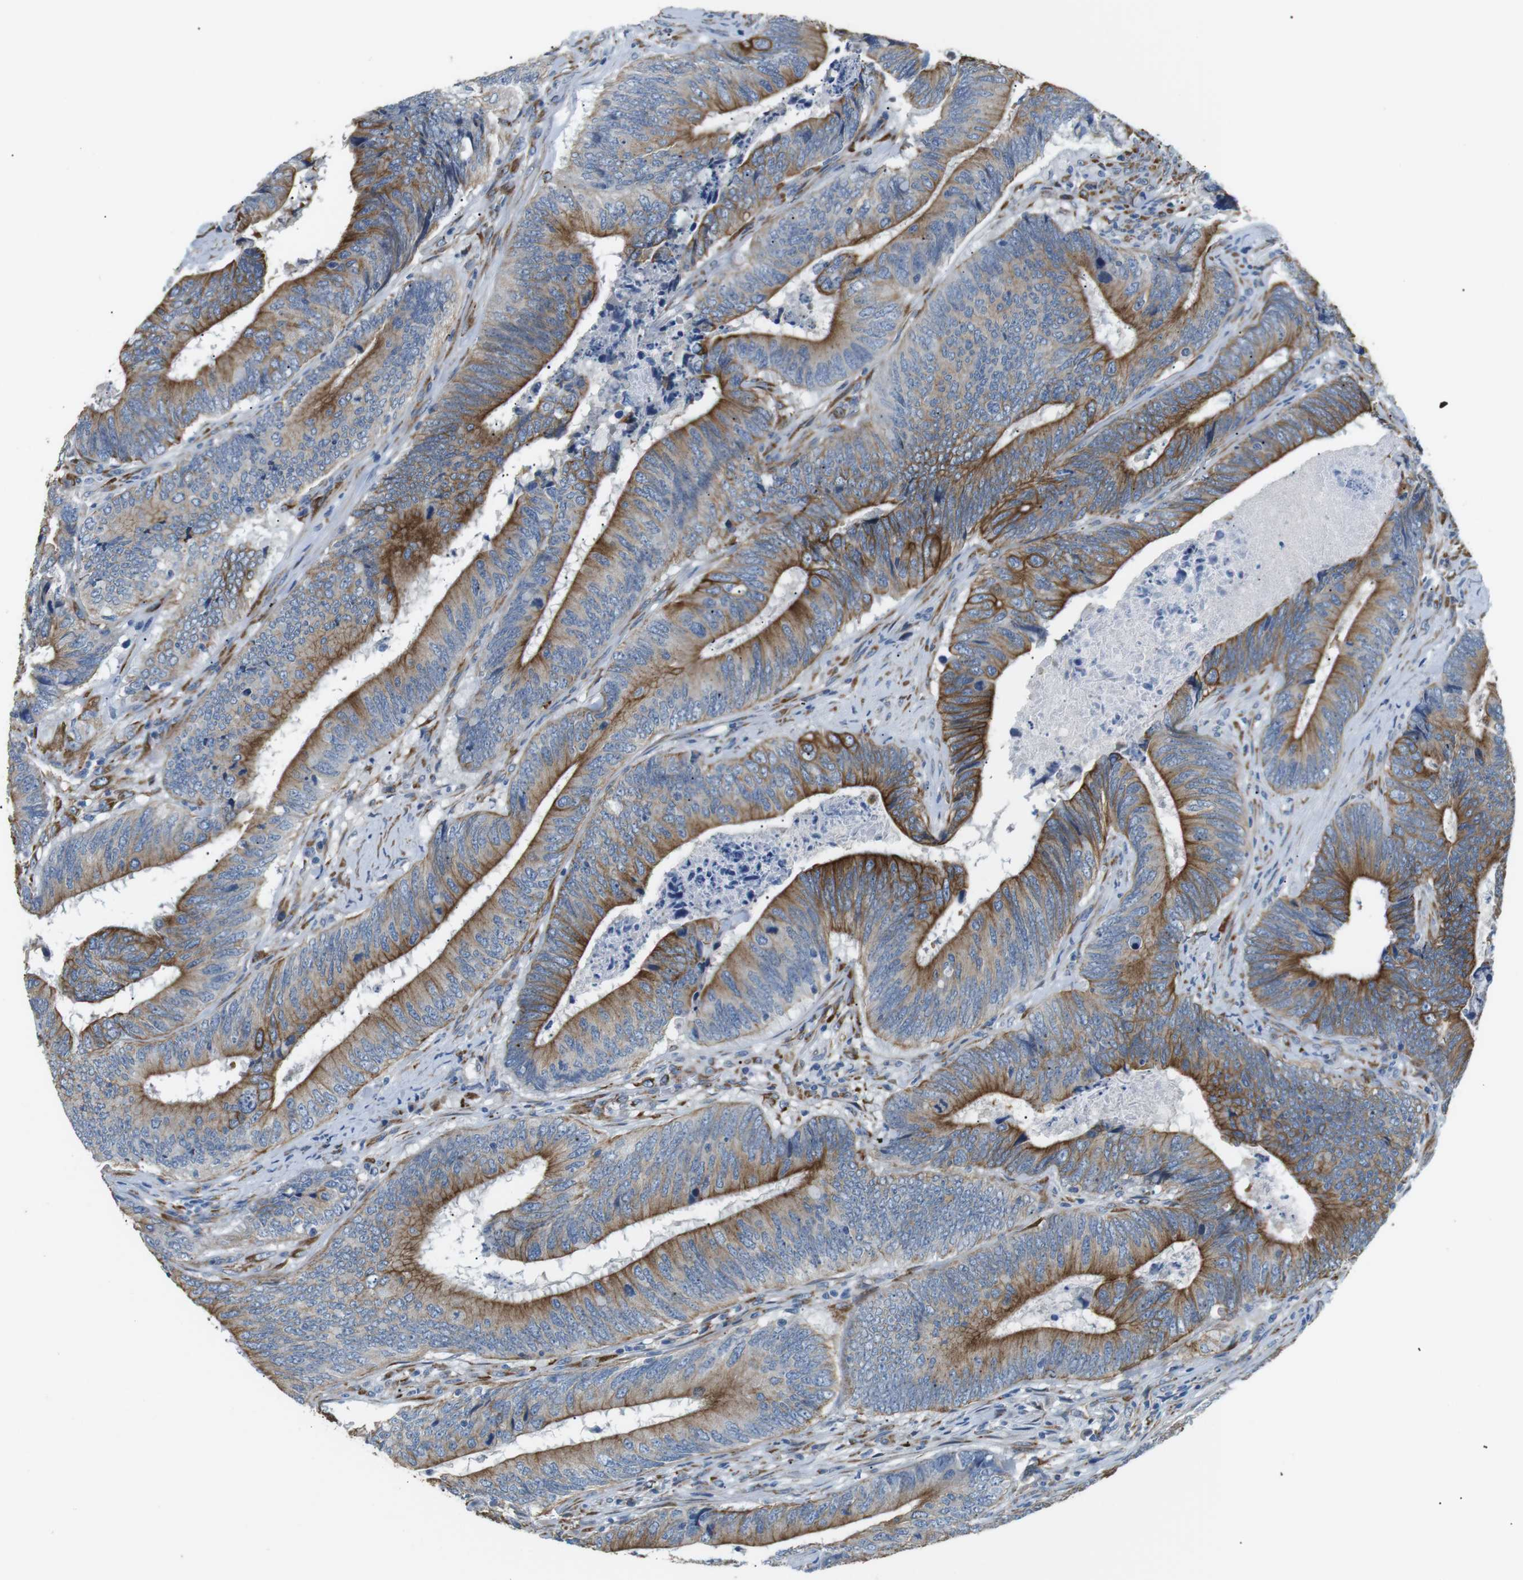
{"staining": {"intensity": "moderate", "quantity": ">75%", "location": "cytoplasmic/membranous"}, "tissue": "colorectal cancer", "cell_type": "Tumor cells", "image_type": "cancer", "snomed": [{"axis": "morphology", "description": "Normal tissue, NOS"}, {"axis": "morphology", "description": "Adenocarcinoma, NOS"}, {"axis": "topography", "description": "Colon"}], "caption": "This micrograph demonstrates immunohistochemistry staining of colorectal adenocarcinoma, with medium moderate cytoplasmic/membranous expression in approximately >75% of tumor cells.", "gene": "UNC5CL", "patient": {"sex": "male", "age": 56}}